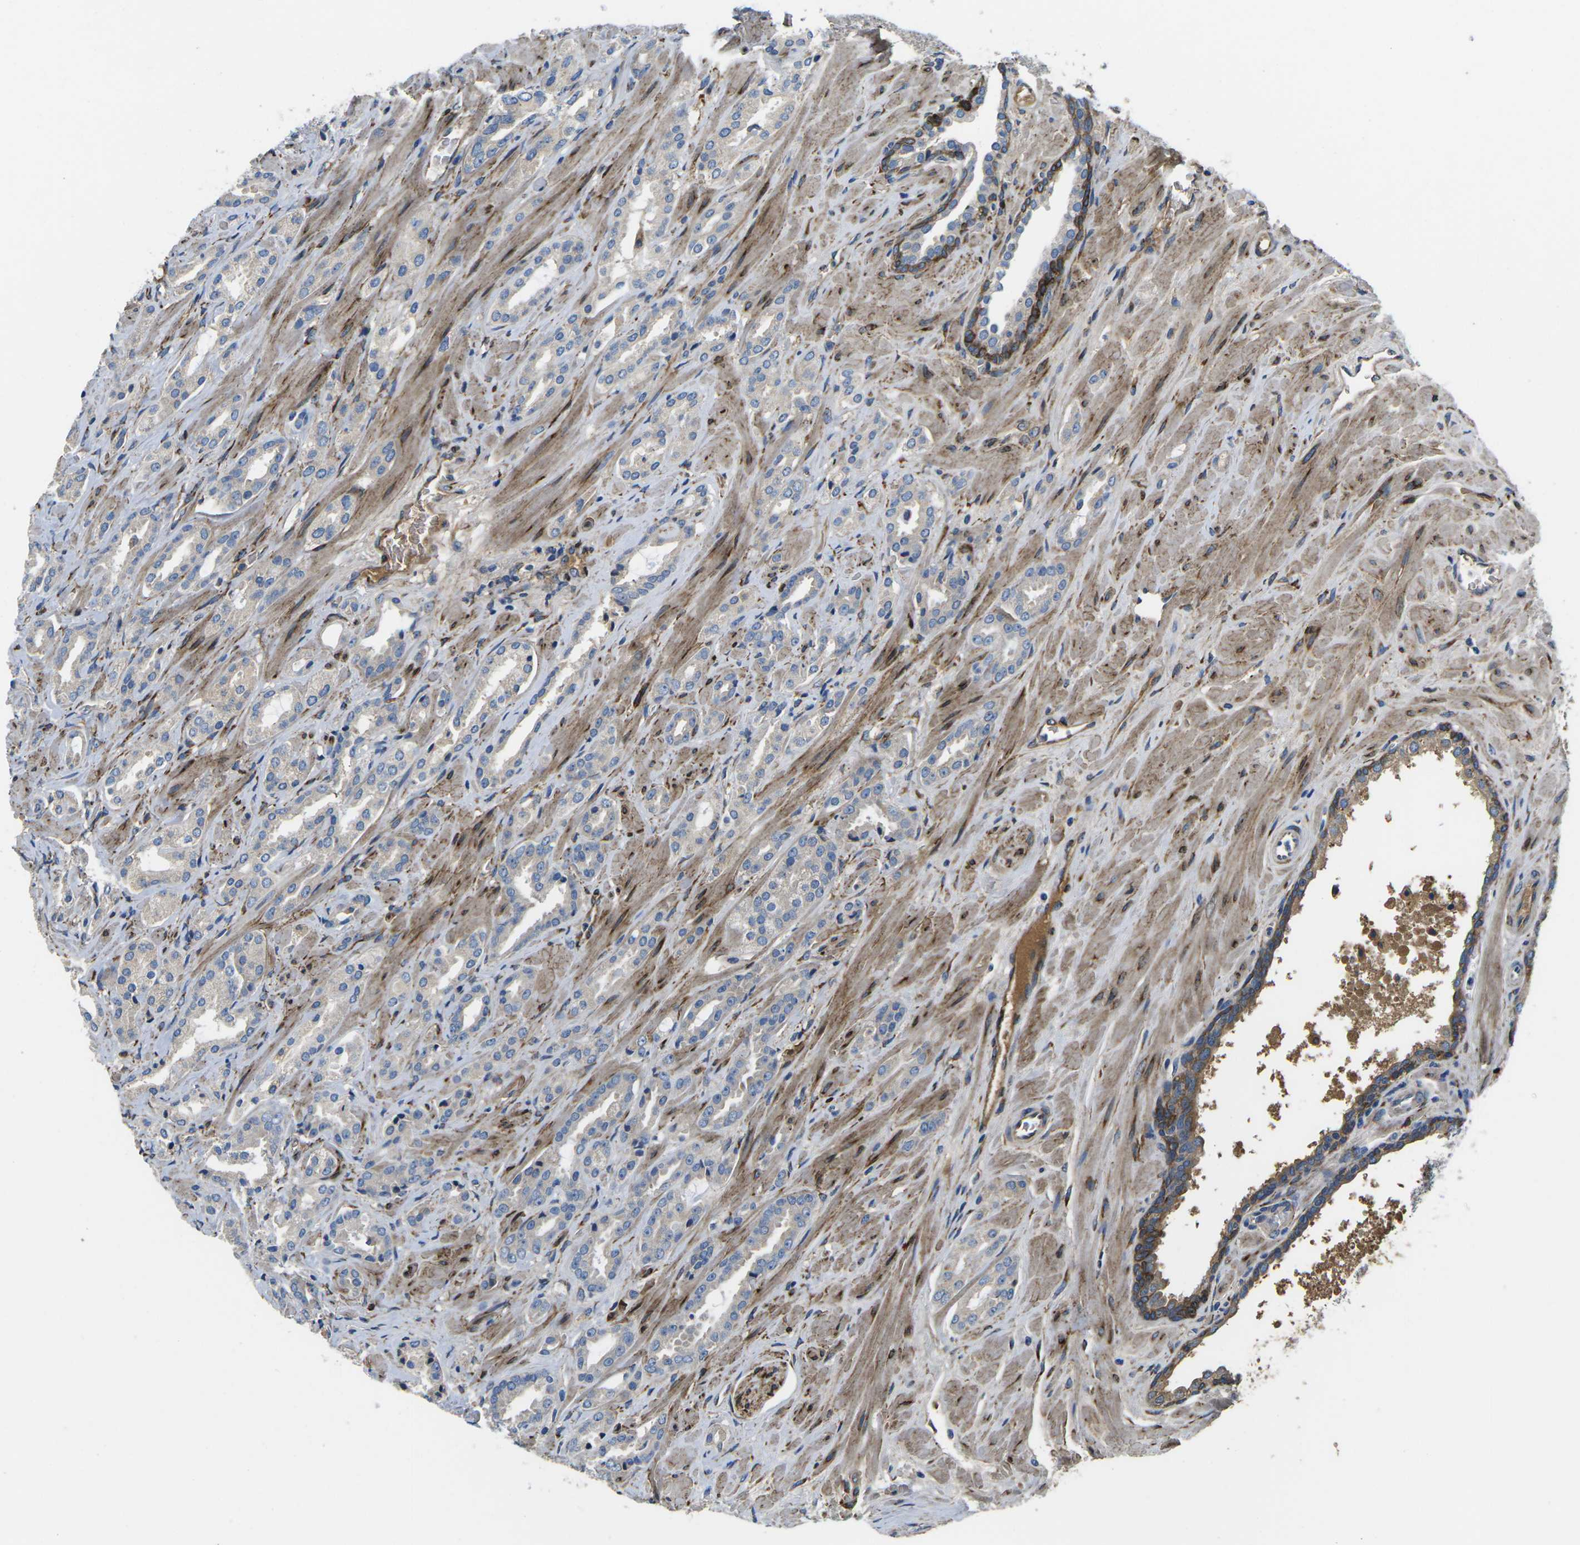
{"staining": {"intensity": "weak", "quantity": "<25%", "location": "cytoplasmic/membranous"}, "tissue": "prostate cancer", "cell_type": "Tumor cells", "image_type": "cancer", "snomed": [{"axis": "morphology", "description": "Adenocarcinoma, High grade"}, {"axis": "topography", "description": "Prostate"}], "caption": "This is a image of immunohistochemistry staining of prostate cancer, which shows no staining in tumor cells.", "gene": "PDZD8", "patient": {"sex": "male", "age": 64}}